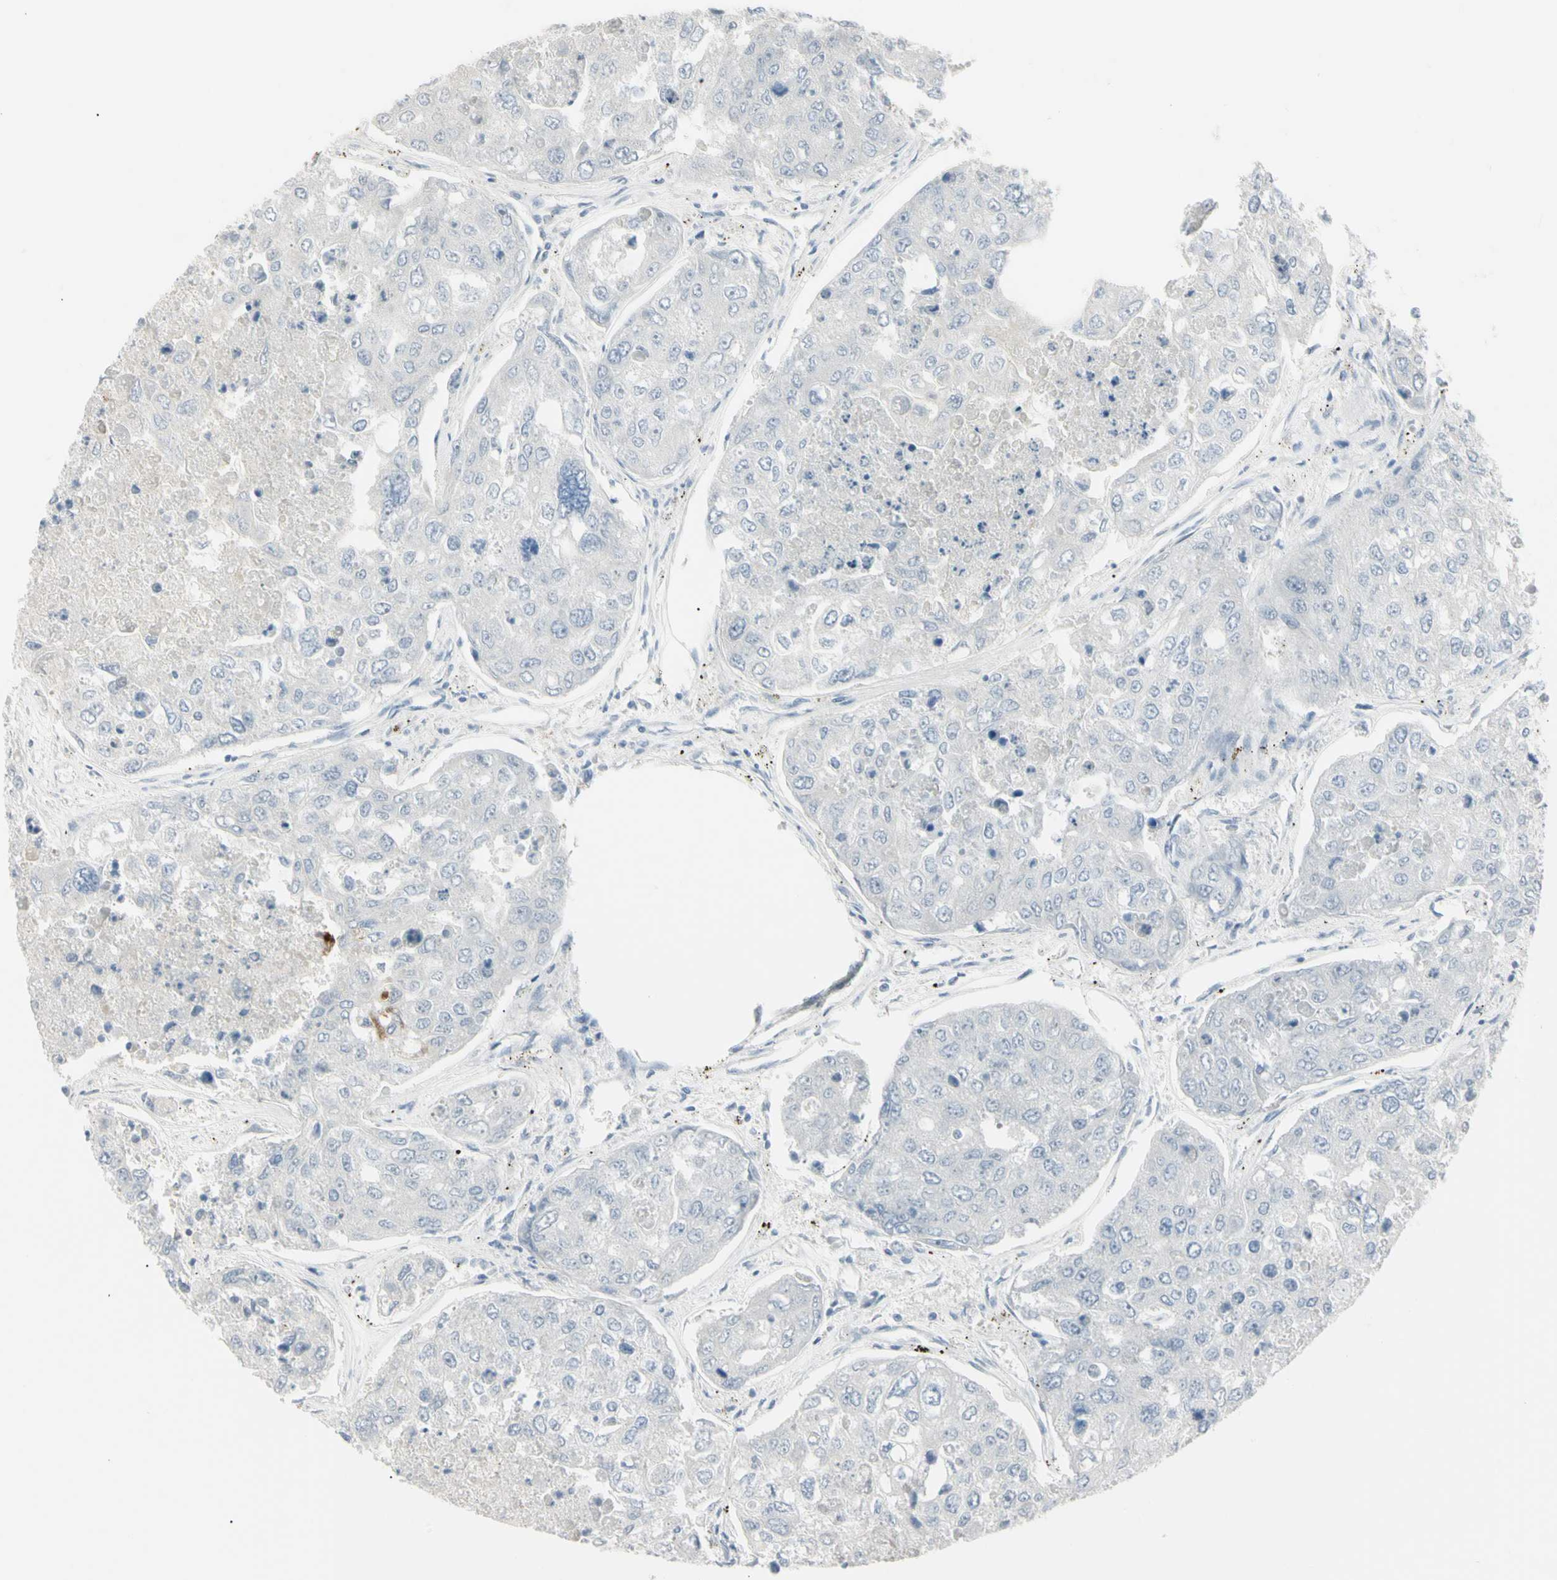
{"staining": {"intensity": "negative", "quantity": "none", "location": "none"}, "tissue": "urothelial cancer", "cell_type": "Tumor cells", "image_type": "cancer", "snomed": [{"axis": "morphology", "description": "Urothelial carcinoma, High grade"}, {"axis": "topography", "description": "Lymph node"}, {"axis": "topography", "description": "Urinary bladder"}], "caption": "DAB (3,3'-diaminobenzidine) immunohistochemical staining of human urothelial cancer displays no significant positivity in tumor cells.", "gene": "PIP", "patient": {"sex": "male", "age": 51}}